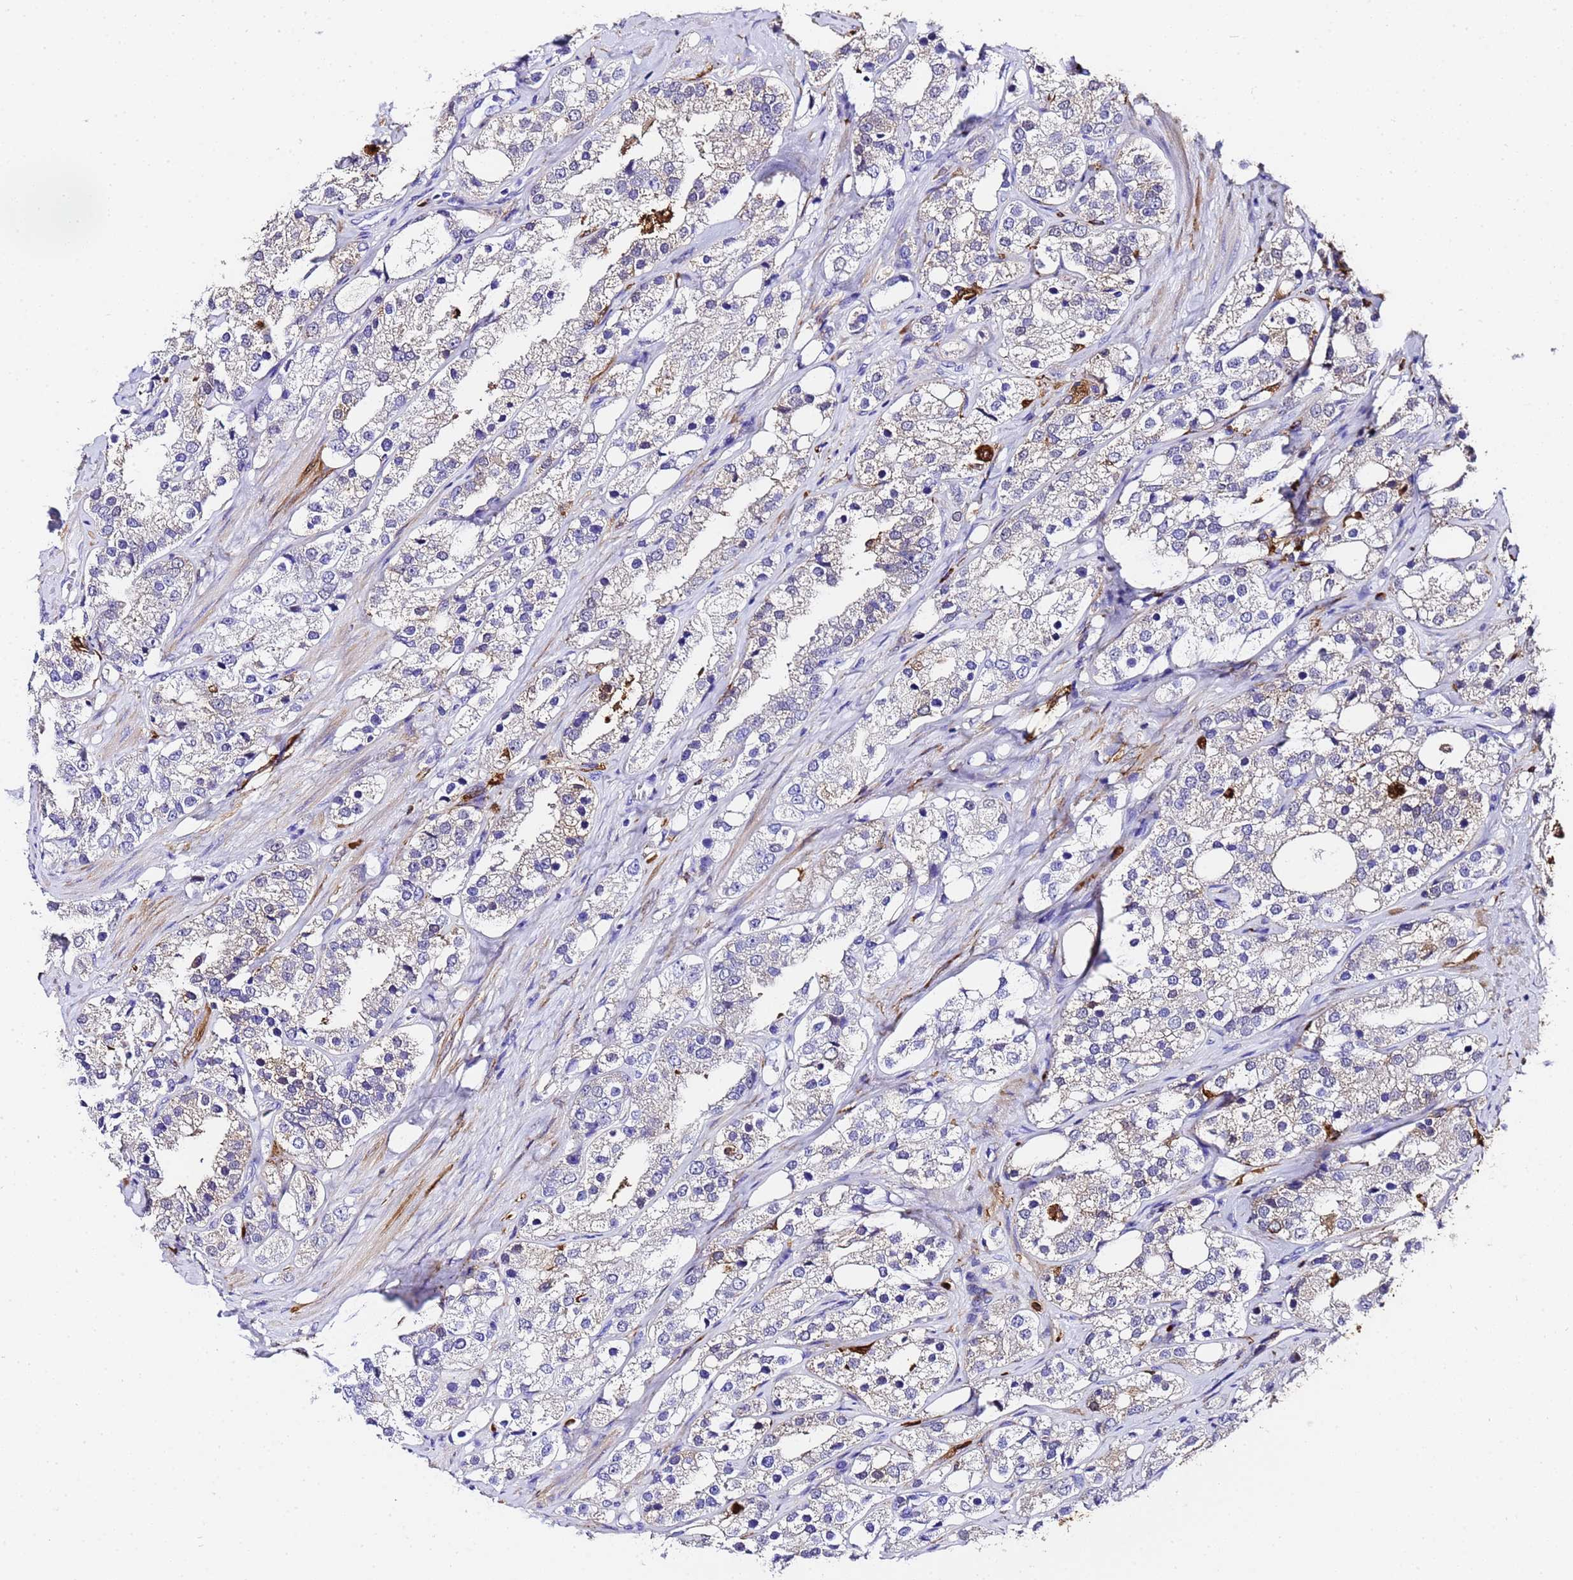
{"staining": {"intensity": "negative", "quantity": "none", "location": "none"}, "tissue": "prostate cancer", "cell_type": "Tumor cells", "image_type": "cancer", "snomed": [{"axis": "morphology", "description": "Adenocarcinoma, NOS"}, {"axis": "topography", "description": "Prostate"}], "caption": "High power microscopy photomicrograph of an IHC image of adenocarcinoma (prostate), revealing no significant expression in tumor cells. (DAB immunohistochemistry, high magnification).", "gene": "FTL", "patient": {"sex": "male", "age": 79}}